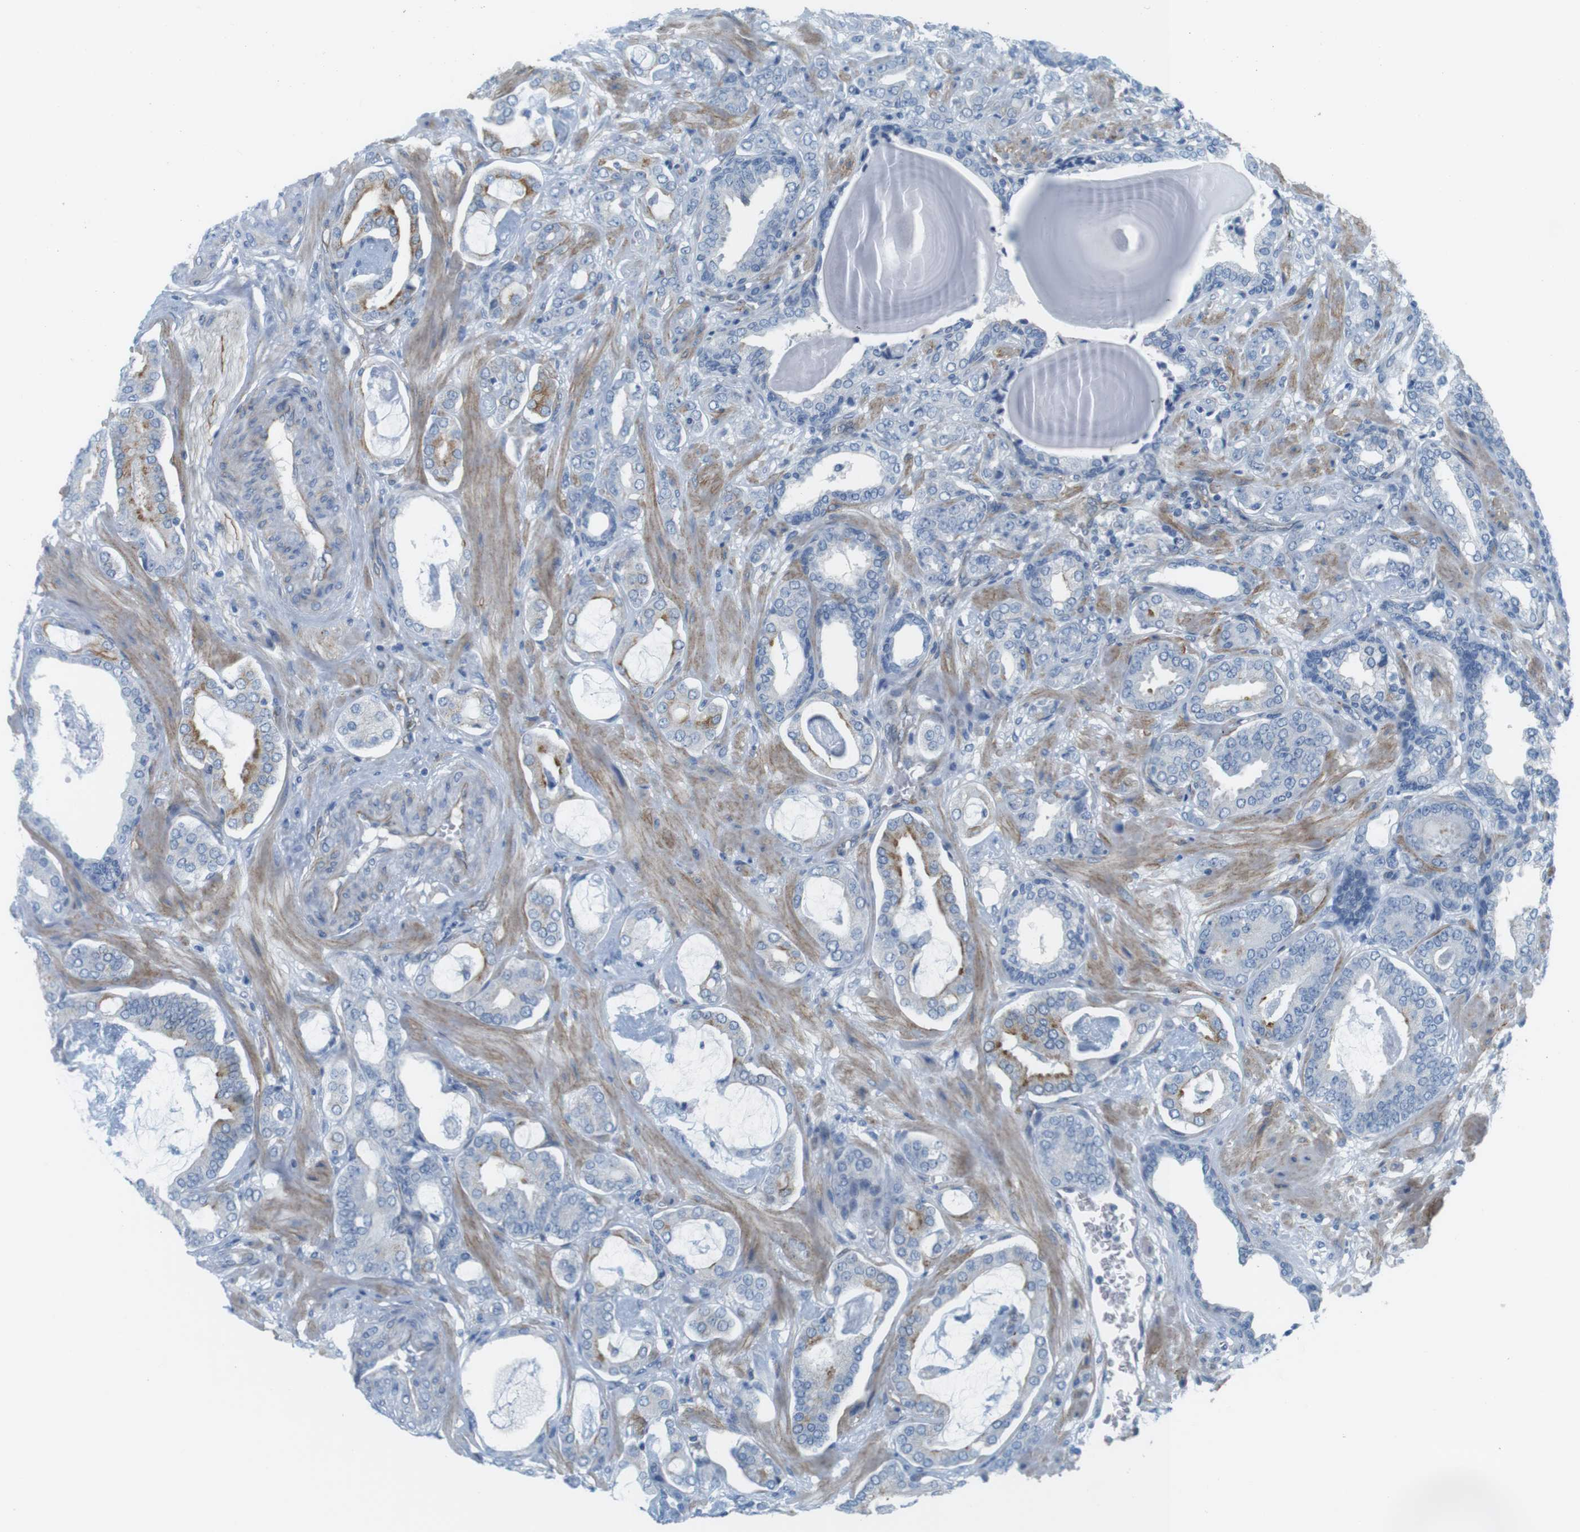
{"staining": {"intensity": "negative", "quantity": "none", "location": "none"}, "tissue": "prostate cancer", "cell_type": "Tumor cells", "image_type": "cancer", "snomed": [{"axis": "morphology", "description": "Adenocarcinoma, Low grade"}, {"axis": "topography", "description": "Prostate"}], "caption": "This photomicrograph is of prostate cancer stained with immunohistochemistry (IHC) to label a protein in brown with the nuclei are counter-stained blue. There is no staining in tumor cells. Brightfield microscopy of immunohistochemistry stained with DAB (brown) and hematoxylin (blue), captured at high magnification.", "gene": "MYH9", "patient": {"sex": "male", "age": 53}}